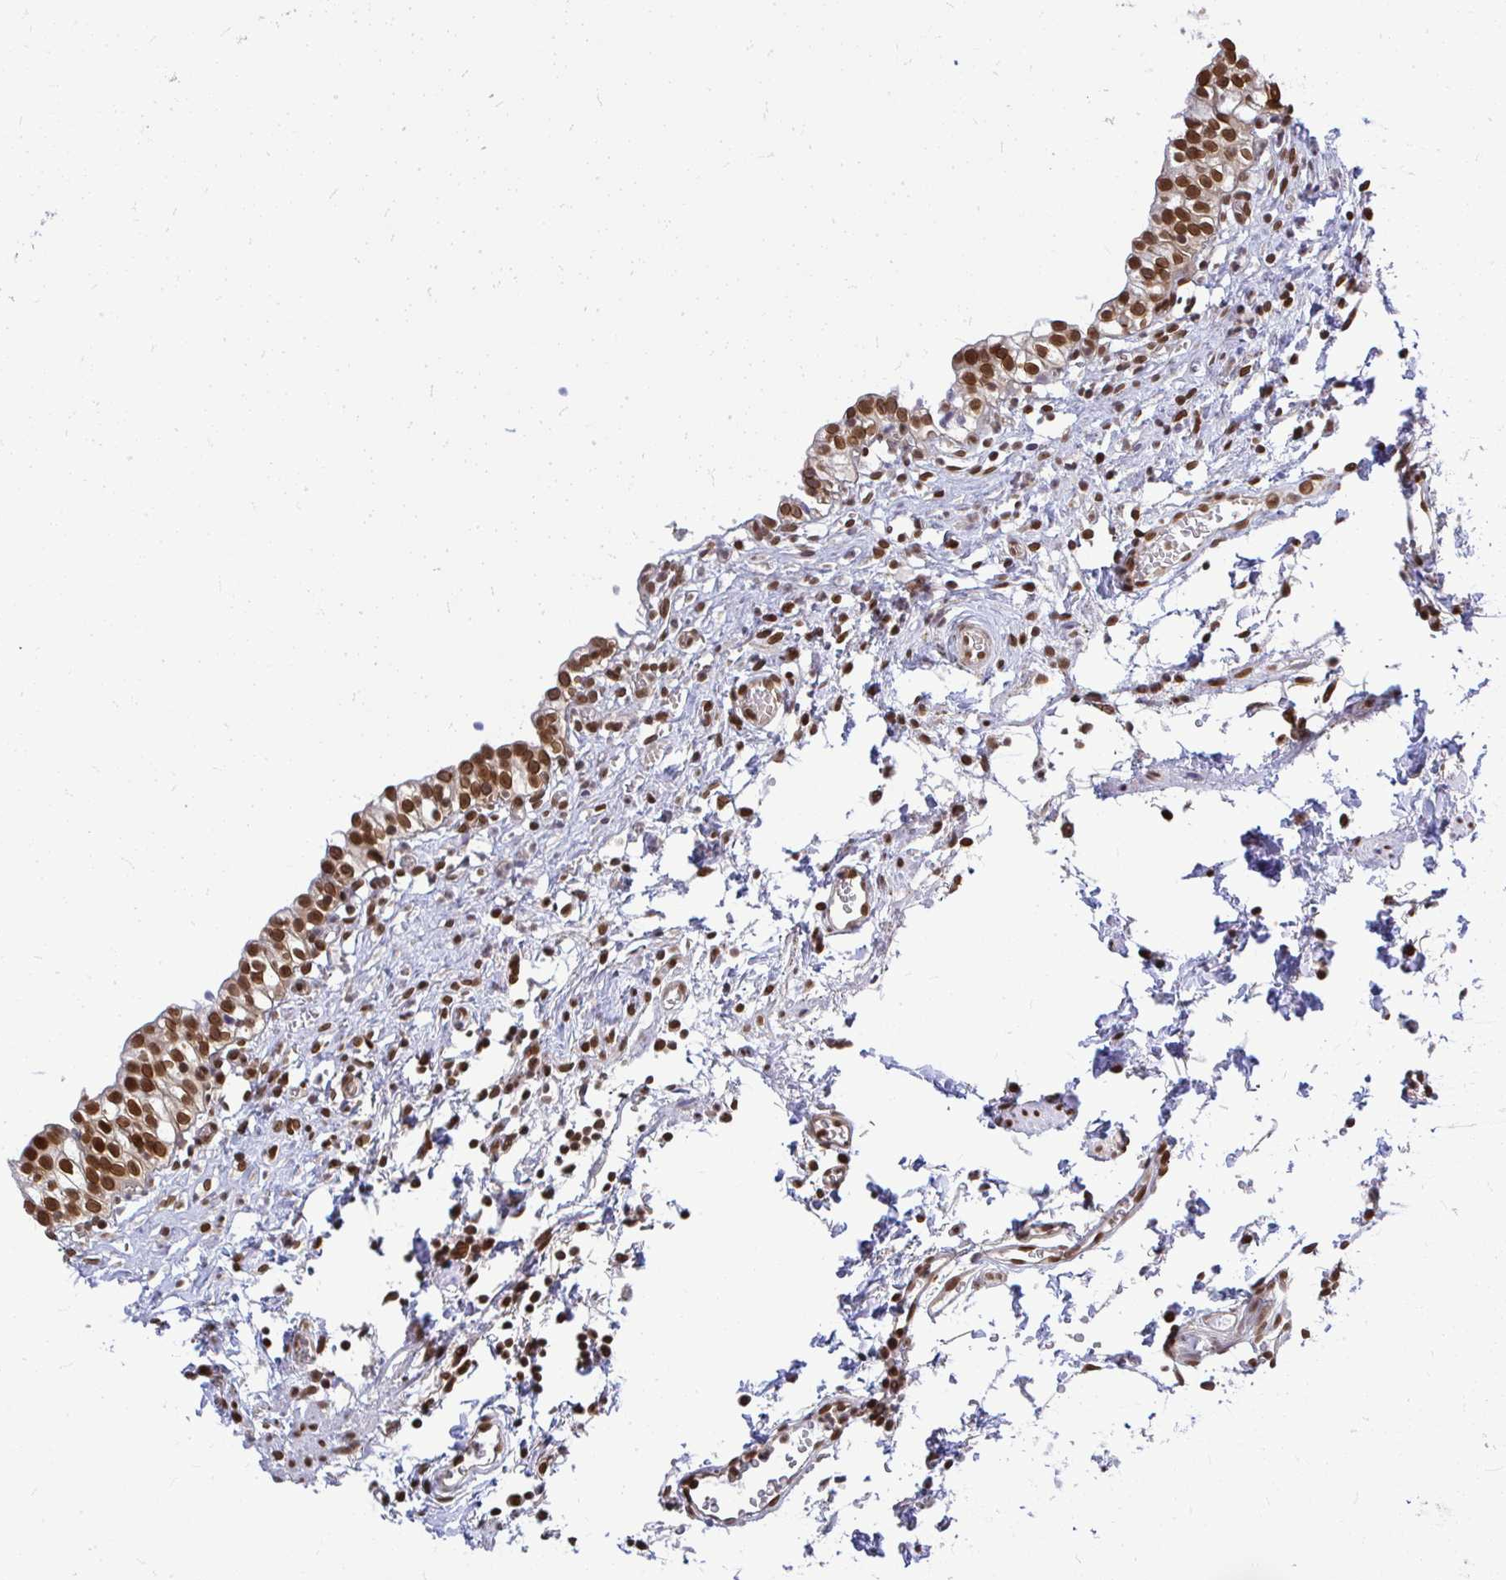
{"staining": {"intensity": "strong", "quantity": ">75%", "location": "nuclear"}, "tissue": "urinary bladder", "cell_type": "Urothelial cells", "image_type": "normal", "snomed": [{"axis": "morphology", "description": "Normal tissue, NOS"}, {"axis": "topography", "description": "Urinary bladder"}, {"axis": "topography", "description": "Peripheral nerve tissue"}], "caption": "This is a photomicrograph of immunohistochemistry staining of unremarkable urinary bladder, which shows strong positivity in the nuclear of urothelial cells.", "gene": "XPO1", "patient": {"sex": "male", "age": 55}}